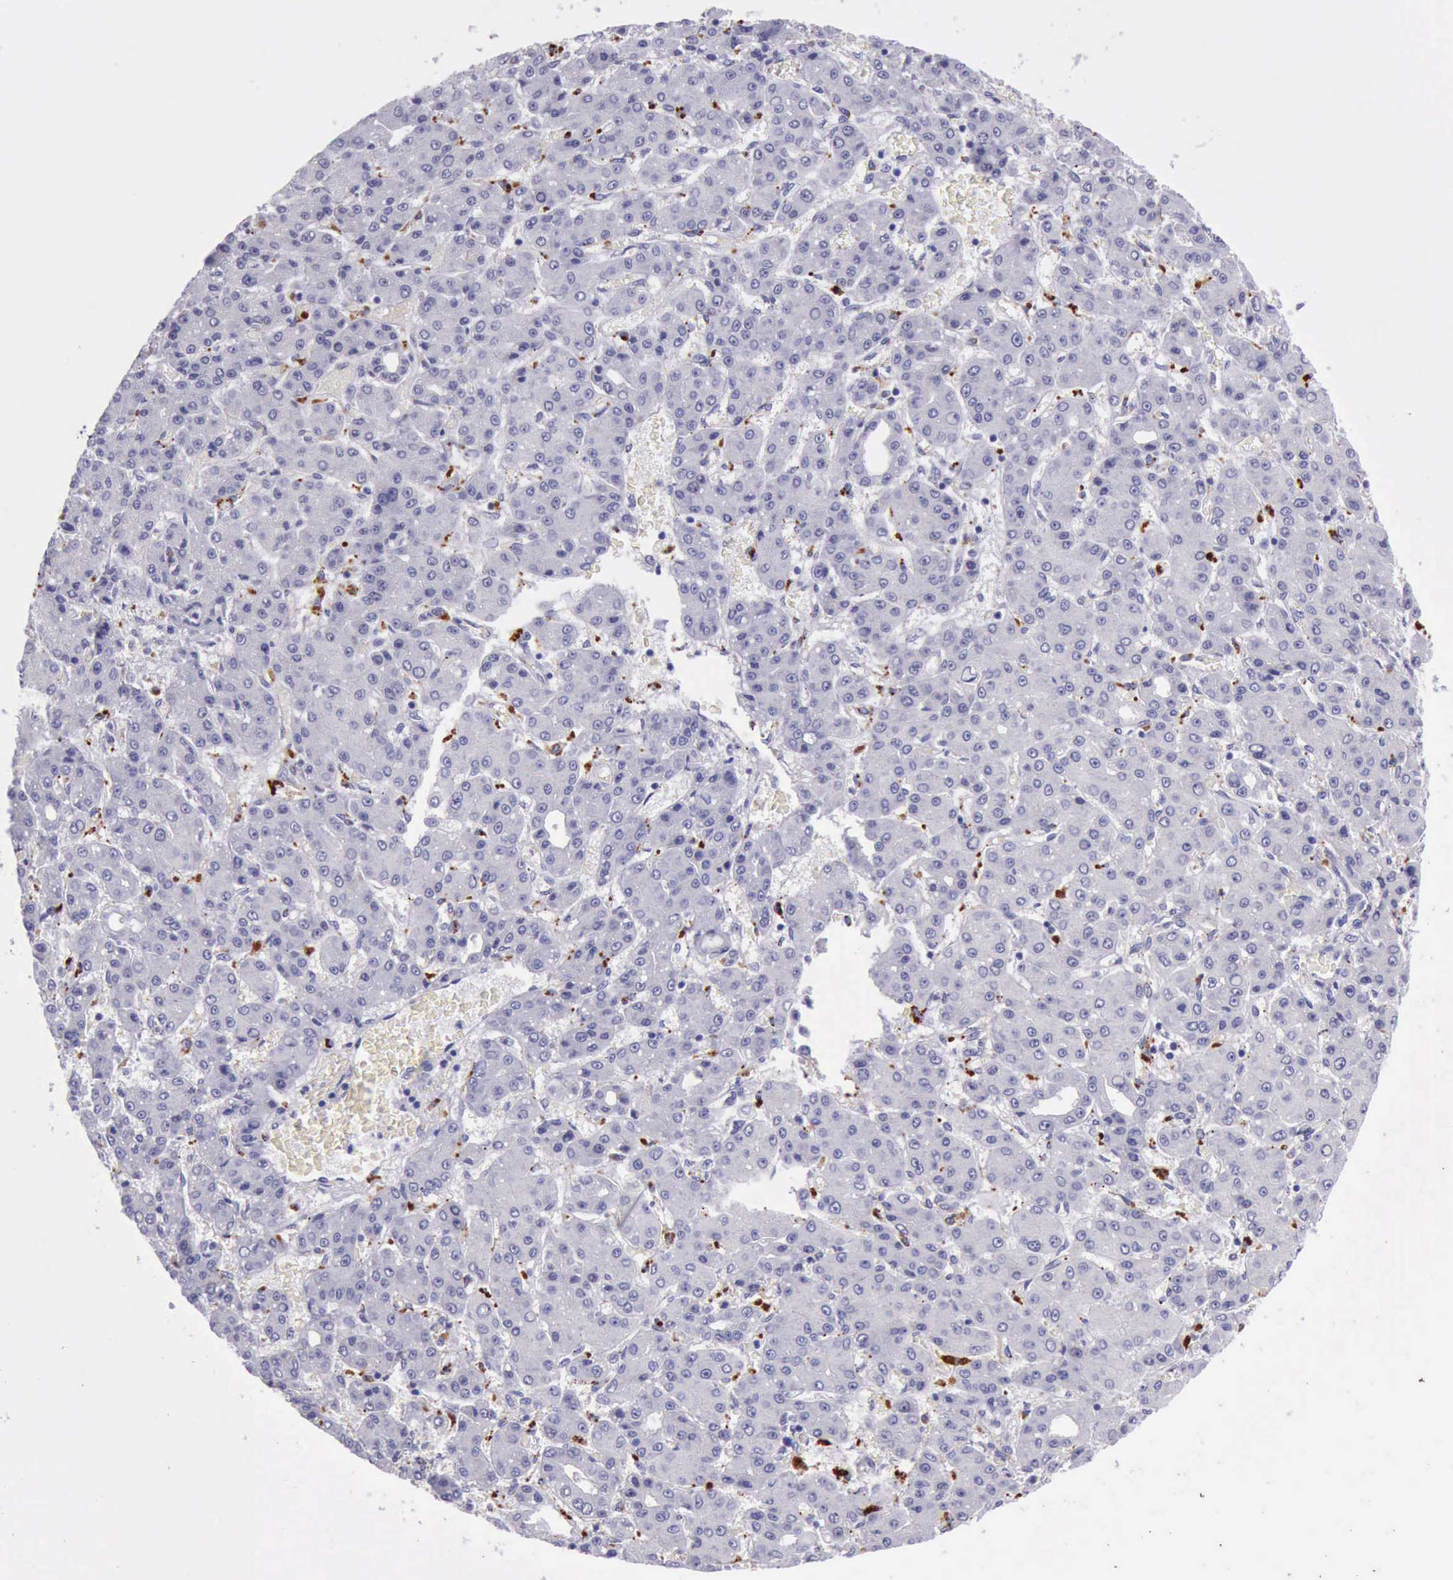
{"staining": {"intensity": "negative", "quantity": "none", "location": "none"}, "tissue": "liver cancer", "cell_type": "Tumor cells", "image_type": "cancer", "snomed": [{"axis": "morphology", "description": "Carcinoma, Hepatocellular, NOS"}, {"axis": "topography", "description": "Liver"}], "caption": "Hepatocellular carcinoma (liver) stained for a protein using immunohistochemistry exhibits no staining tumor cells.", "gene": "GLA", "patient": {"sex": "male", "age": 69}}